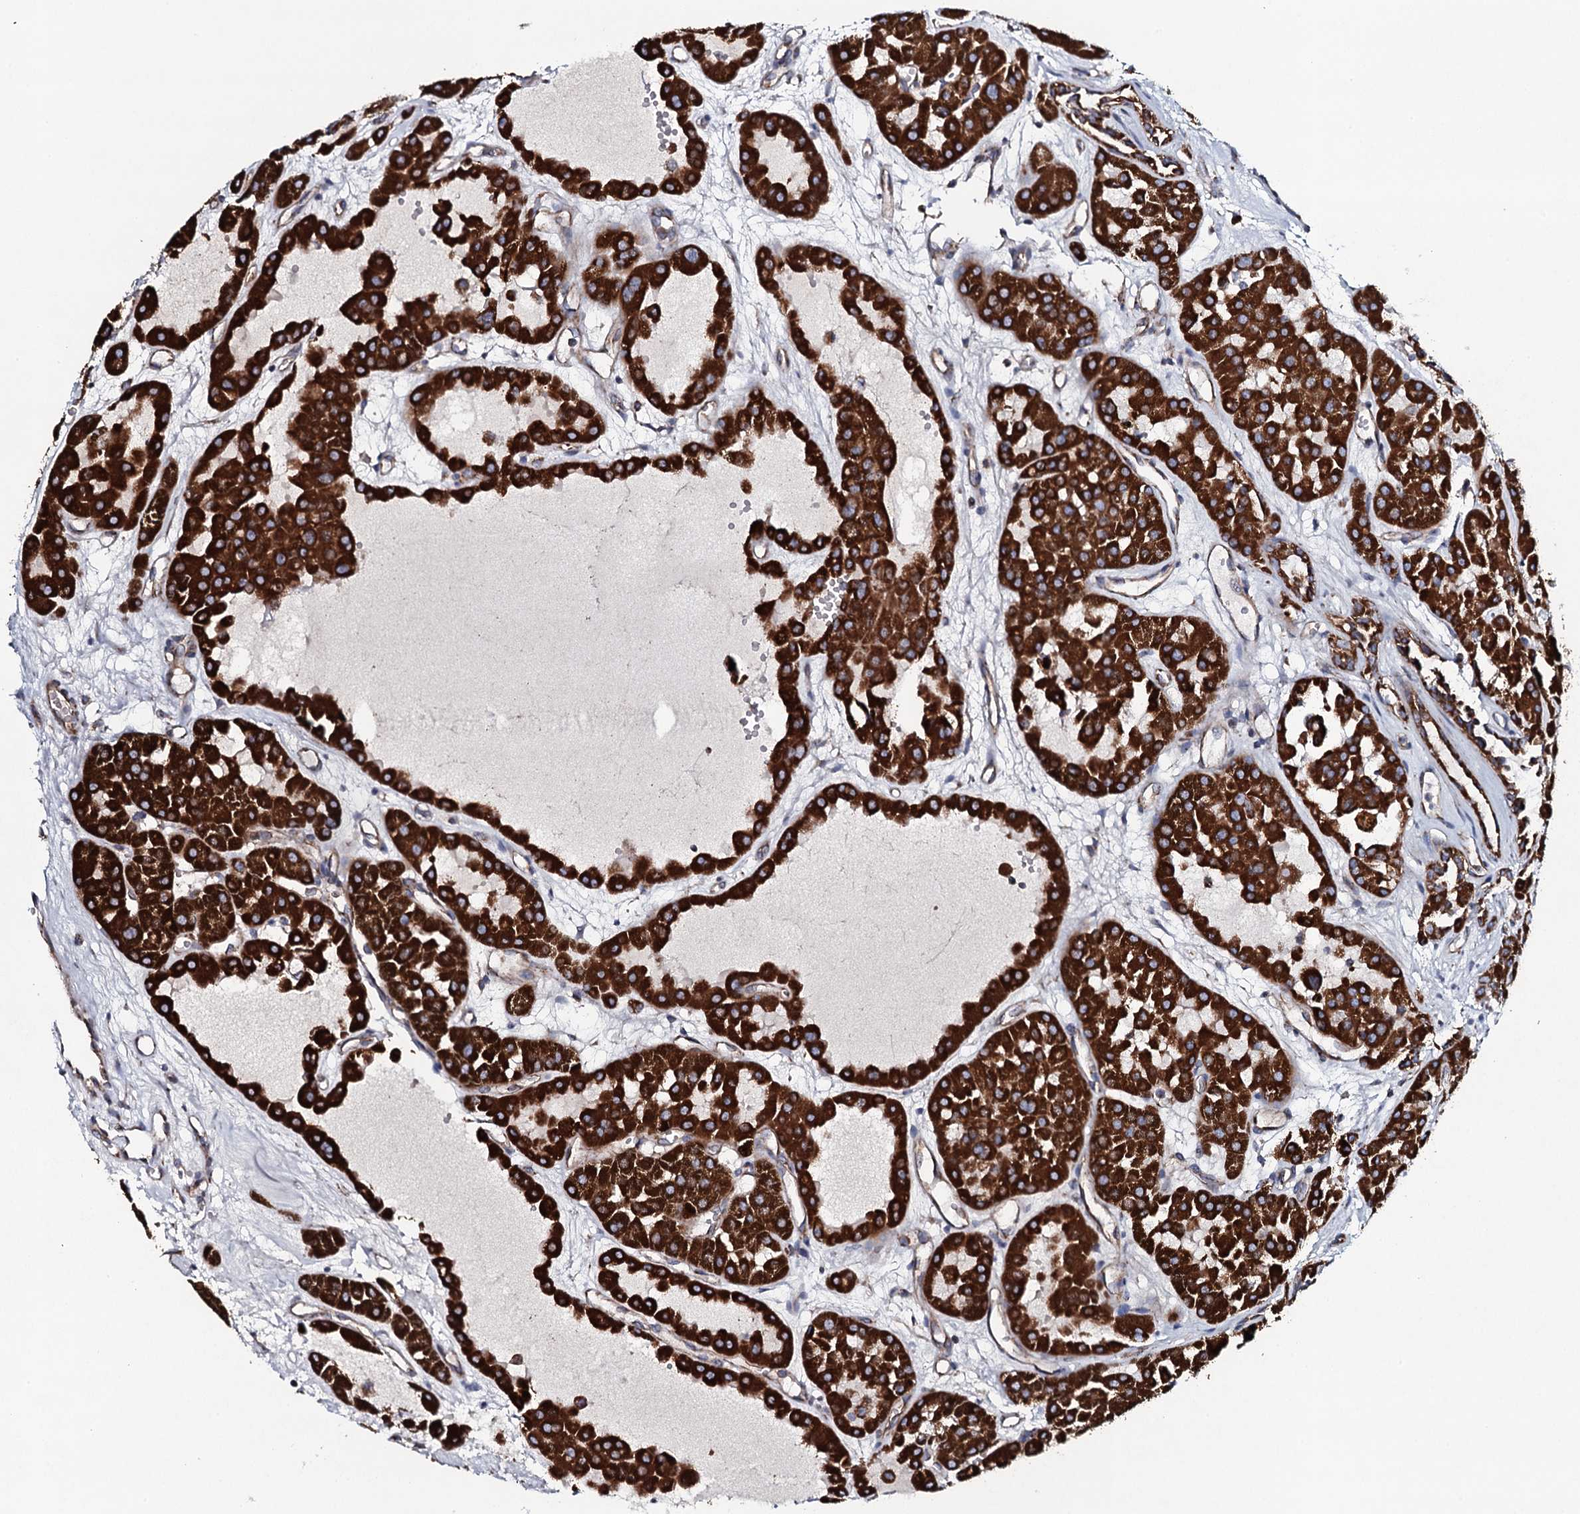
{"staining": {"intensity": "strong", "quantity": ">75%", "location": "cytoplasmic/membranous"}, "tissue": "renal cancer", "cell_type": "Tumor cells", "image_type": "cancer", "snomed": [{"axis": "morphology", "description": "Carcinoma, NOS"}, {"axis": "topography", "description": "Kidney"}], "caption": "Immunohistochemical staining of renal cancer (carcinoma) displays strong cytoplasmic/membranous protein expression in approximately >75% of tumor cells. The staining is performed using DAB brown chromogen to label protein expression. The nuclei are counter-stained blue using hematoxylin.", "gene": "EVC2", "patient": {"sex": "female", "age": 75}}